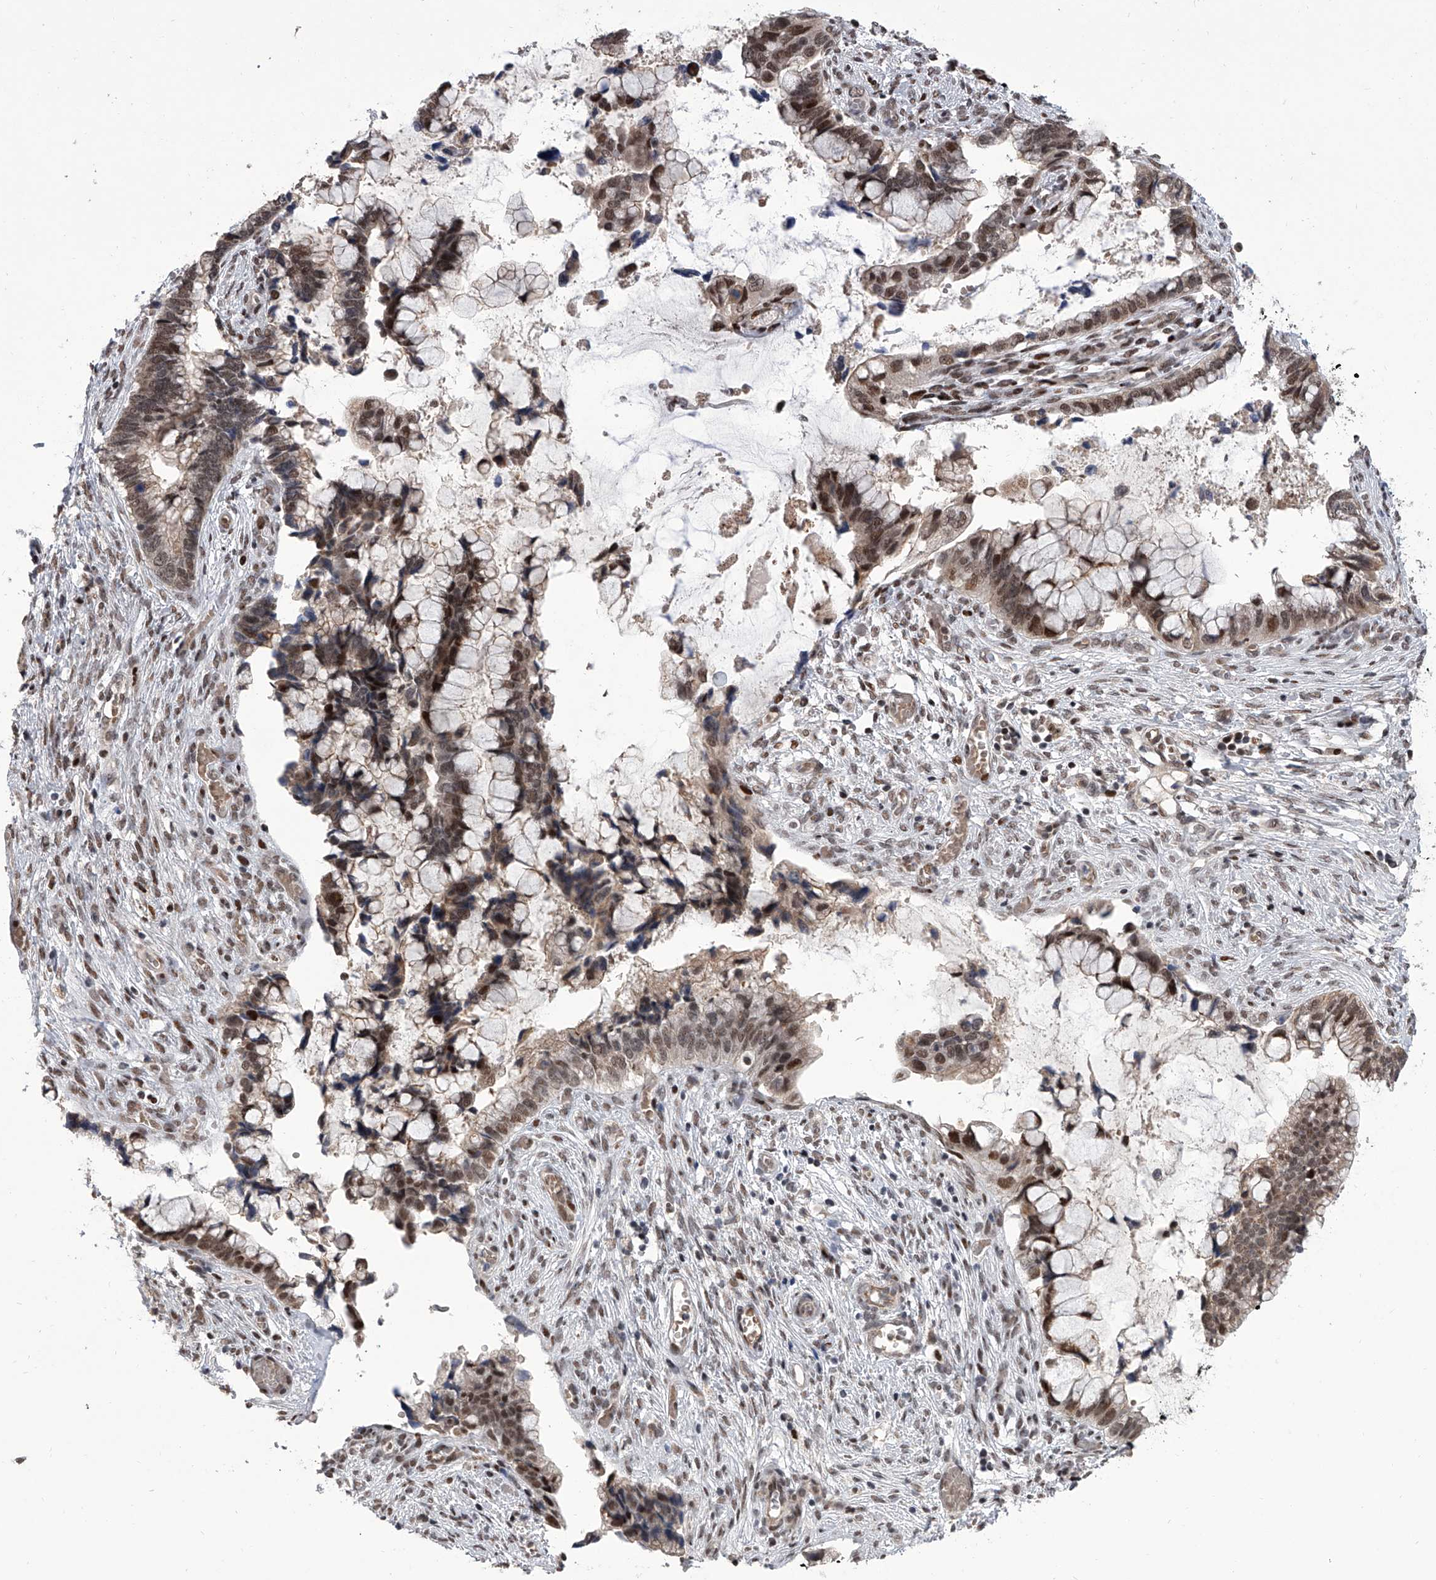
{"staining": {"intensity": "moderate", "quantity": "25%-75%", "location": "nuclear"}, "tissue": "cervical cancer", "cell_type": "Tumor cells", "image_type": "cancer", "snomed": [{"axis": "morphology", "description": "Adenocarcinoma, NOS"}, {"axis": "topography", "description": "Cervix"}], "caption": "Adenocarcinoma (cervical) stained with immunohistochemistry displays moderate nuclear staining in about 25%-75% of tumor cells.", "gene": "ZNF426", "patient": {"sex": "female", "age": 44}}